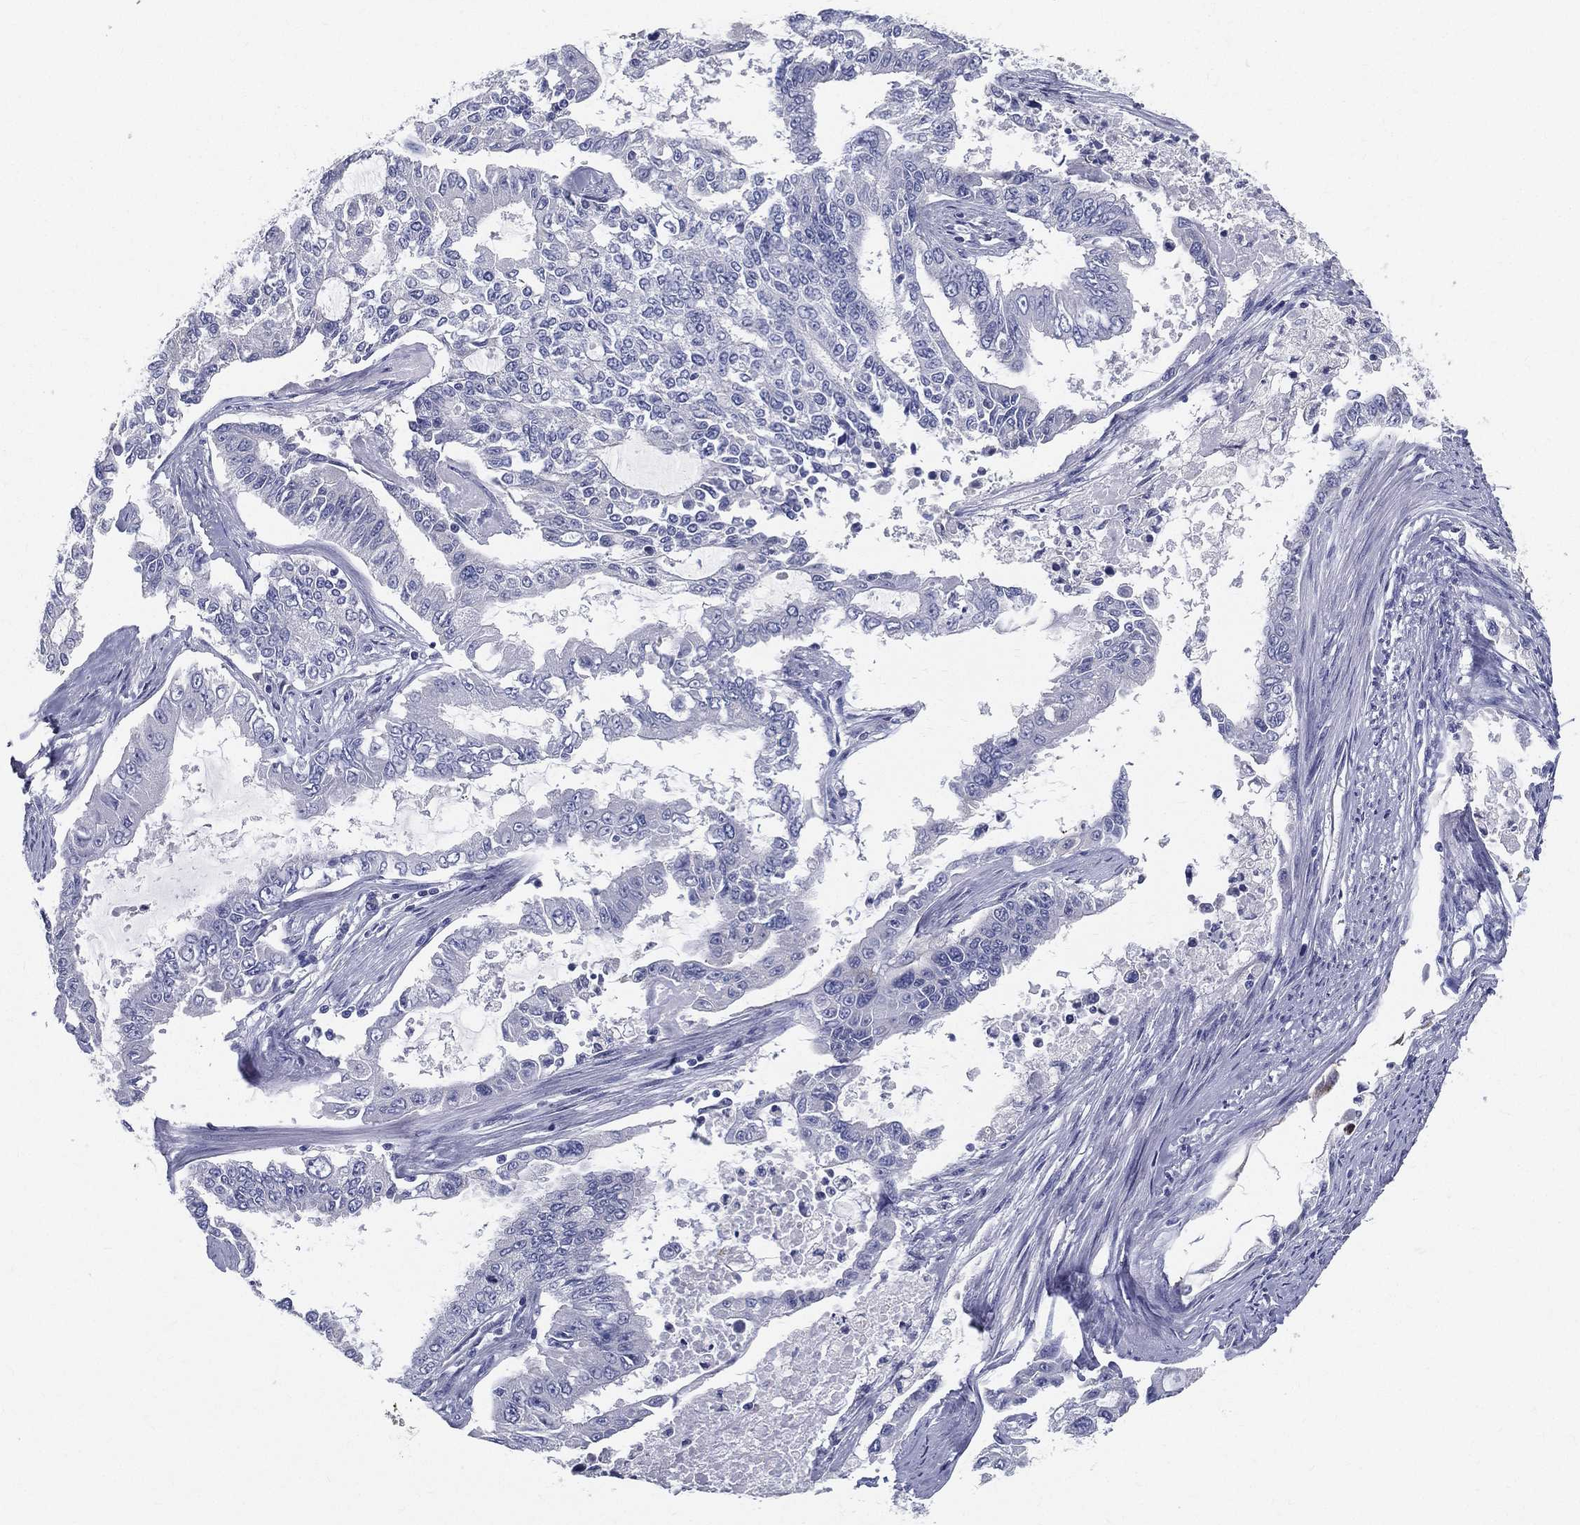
{"staining": {"intensity": "negative", "quantity": "none", "location": "none"}, "tissue": "endometrial cancer", "cell_type": "Tumor cells", "image_type": "cancer", "snomed": [{"axis": "morphology", "description": "Adenocarcinoma, NOS"}, {"axis": "topography", "description": "Uterus"}], "caption": "Immunohistochemistry histopathology image of neoplastic tissue: human adenocarcinoma (endometrial) stained with DAB (3,3'-diaminobenzidine) reveals no significant protein expression in tumor cells.", "gene": "STS", "patient": {"sex": "female", "age": 59}}